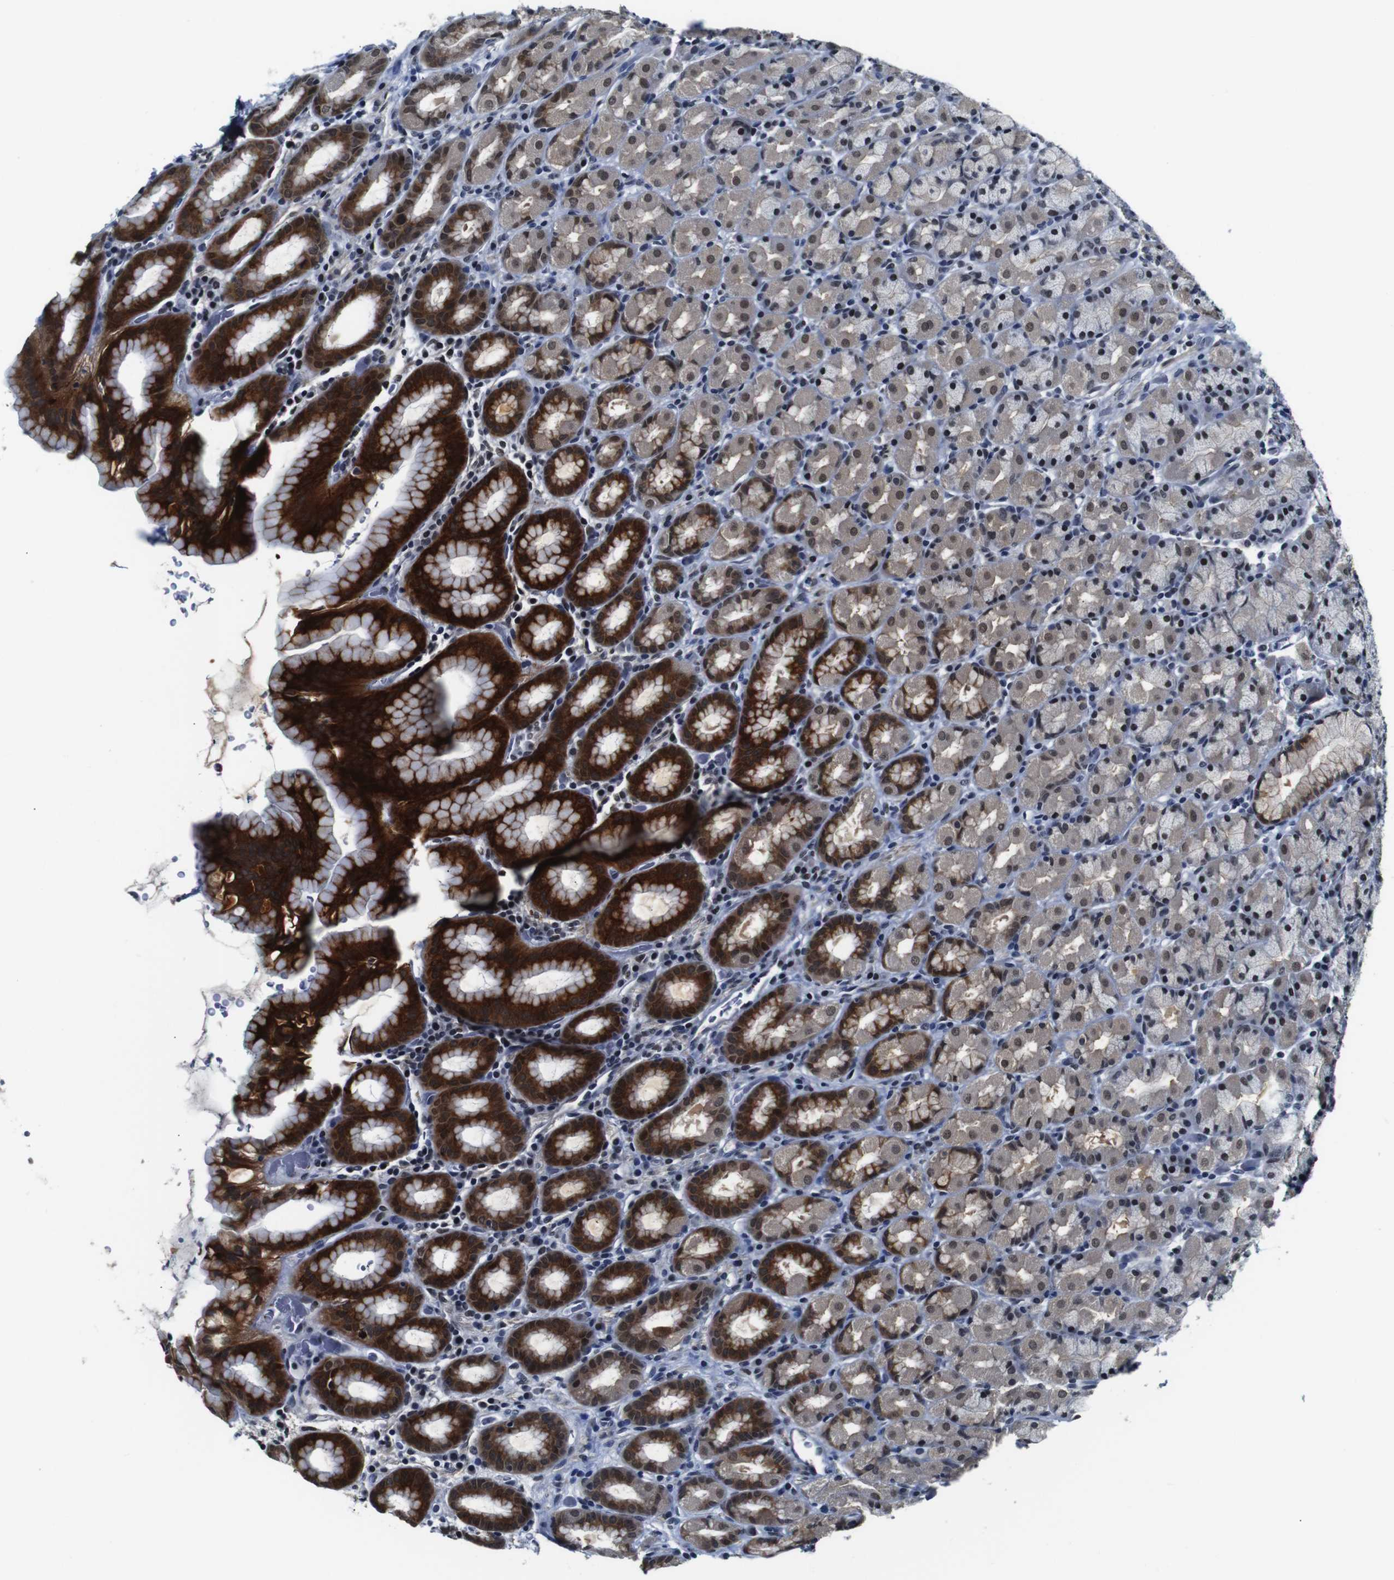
{"staining": {"intensity": "strong", "quantity": "25%-75%", "location": "cytoplasmic/membranous,nuclear"}, "tissue": "stomach", "cell_type": "Glandular cells", "image_type": "normal", "snomed": [{"axis": "morphology", "description": "Normal tissue, NOS"}, {"axis": "topography", "description": "Stomach, upper"}], "caption": "This is a micrograph of immunohistochemistry staining of unremarkable stomach, which shows strong staining in the cytoplasmic/membranous,nuclear of glandular cells.", "gene": "ILDR2", "patient": {"sex": "male", "age": 68}}